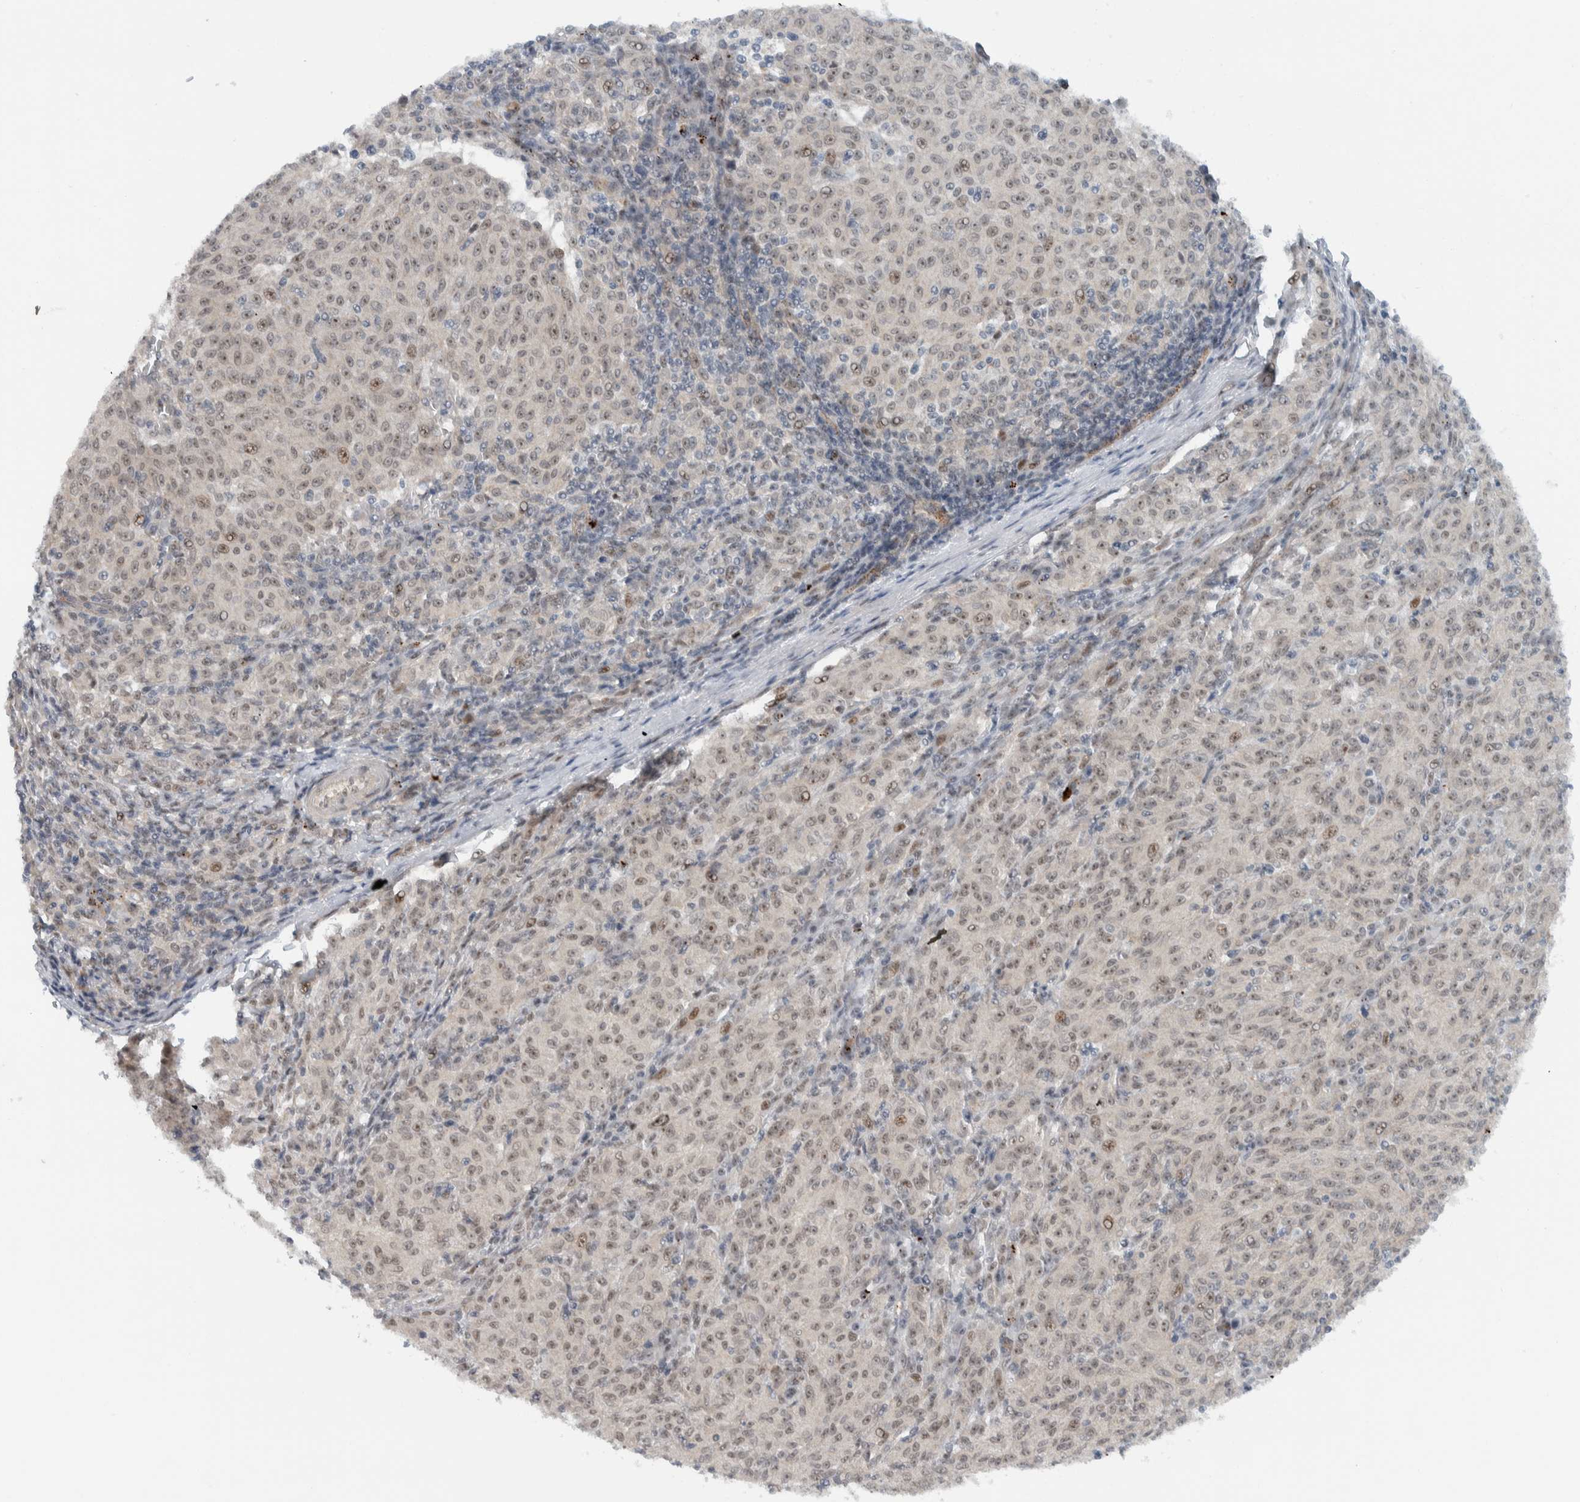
{"staining": {"intensity": "weak", "quantity": ">75%", "location": "nuclear"}, "tissue": "melanoma", "cell_type": "Tumor cells", "image_type": "cancer", "snomed": [{"axis": "morphology", "description": "Malignant melanoma, NOS"}, {"axis": "topography", "description": "Skin"}], "caption": "IHC micrograph of malignant melanoma stained for a protein (brown), which displays low levels of weak nuclear positivity in approximately >75% of tumor cells.", "gene": "ZFP91", "patient": {"sex": "female", "age": 72}}